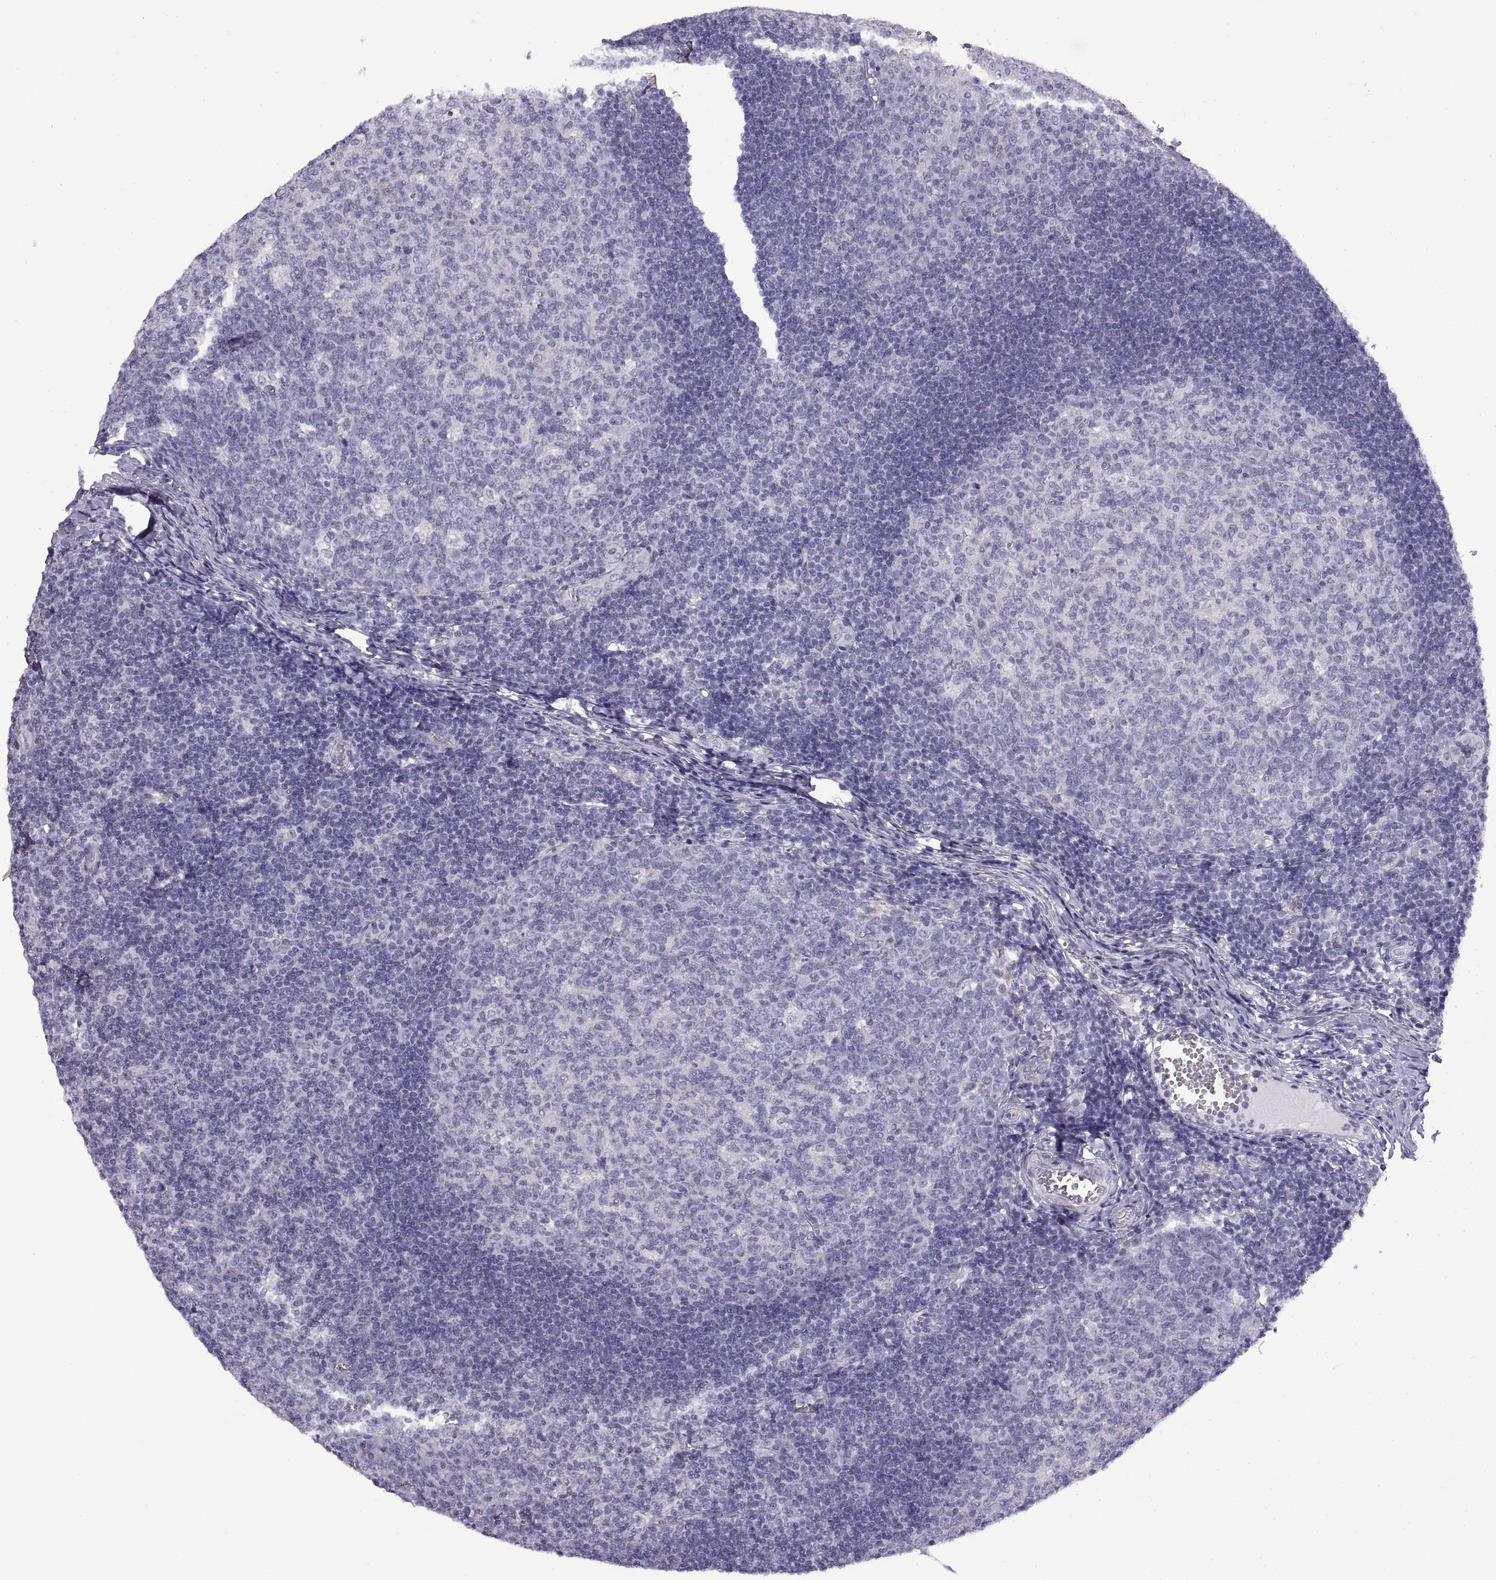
{"staining": {"intensity": "negative", "quantity": "none", "location": "none"}, "tissue": "tonsil", "cell_type": "Germinal center cells", "image_type": "normal", "snomed": [{"axis": "morphology", "description": "Normal tissue, NOS"}, {"axis": "topography", "description": "Tonsil"}], "caption": "An image of human tonsil is negative for staining in germinal center cells. (DAB (3,3'-diaminobenzidine) immunohistochemistry with hematoxylin counter stain).", "gene": "CRYBB3", "patient": {"sex": "female", "age": 13}}